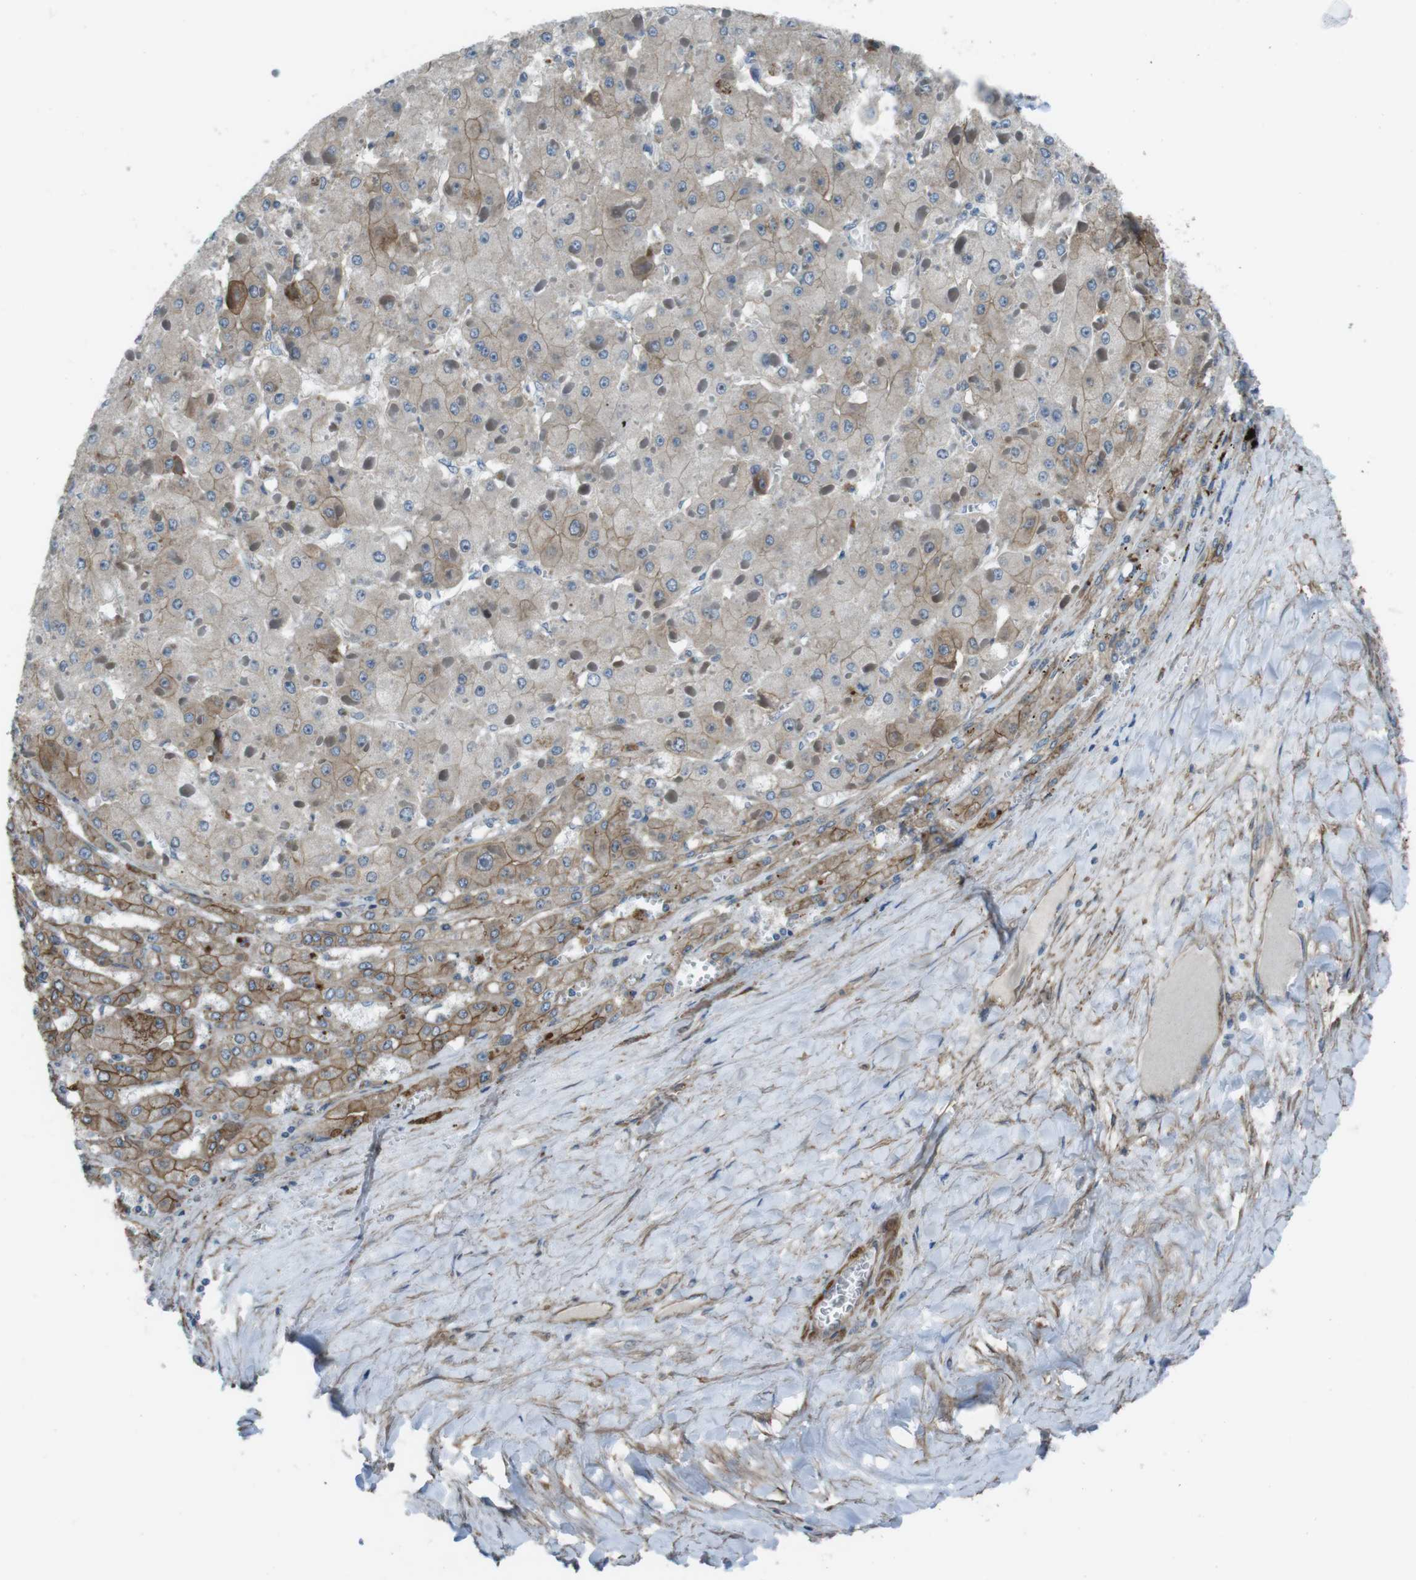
{"staining": {"intensity": "weak", "quantity": ">75%", "location": "cytoplasmic/membranous"}, "tissue": "liver cancer", "cell_type": "Tumor cells", "image_type": "cancer", "snomed": [{"axis": "morphology", "description": "Carcinoma, Hepatocellular, NOS"}, {"axis": "topography", "description": "Liver"}], "caption": "Immunohistochemical staining of human hepatocellular carcinoma (liver) exhibits low levels of weak cytoplasmic/membranous staining in approximately >75% of tumor cells. (brown staining indicates protein expression, while blue staining denotes nuclei).", "gene": "FAM174B", "patient": {"sex": "female", "age": 73}}